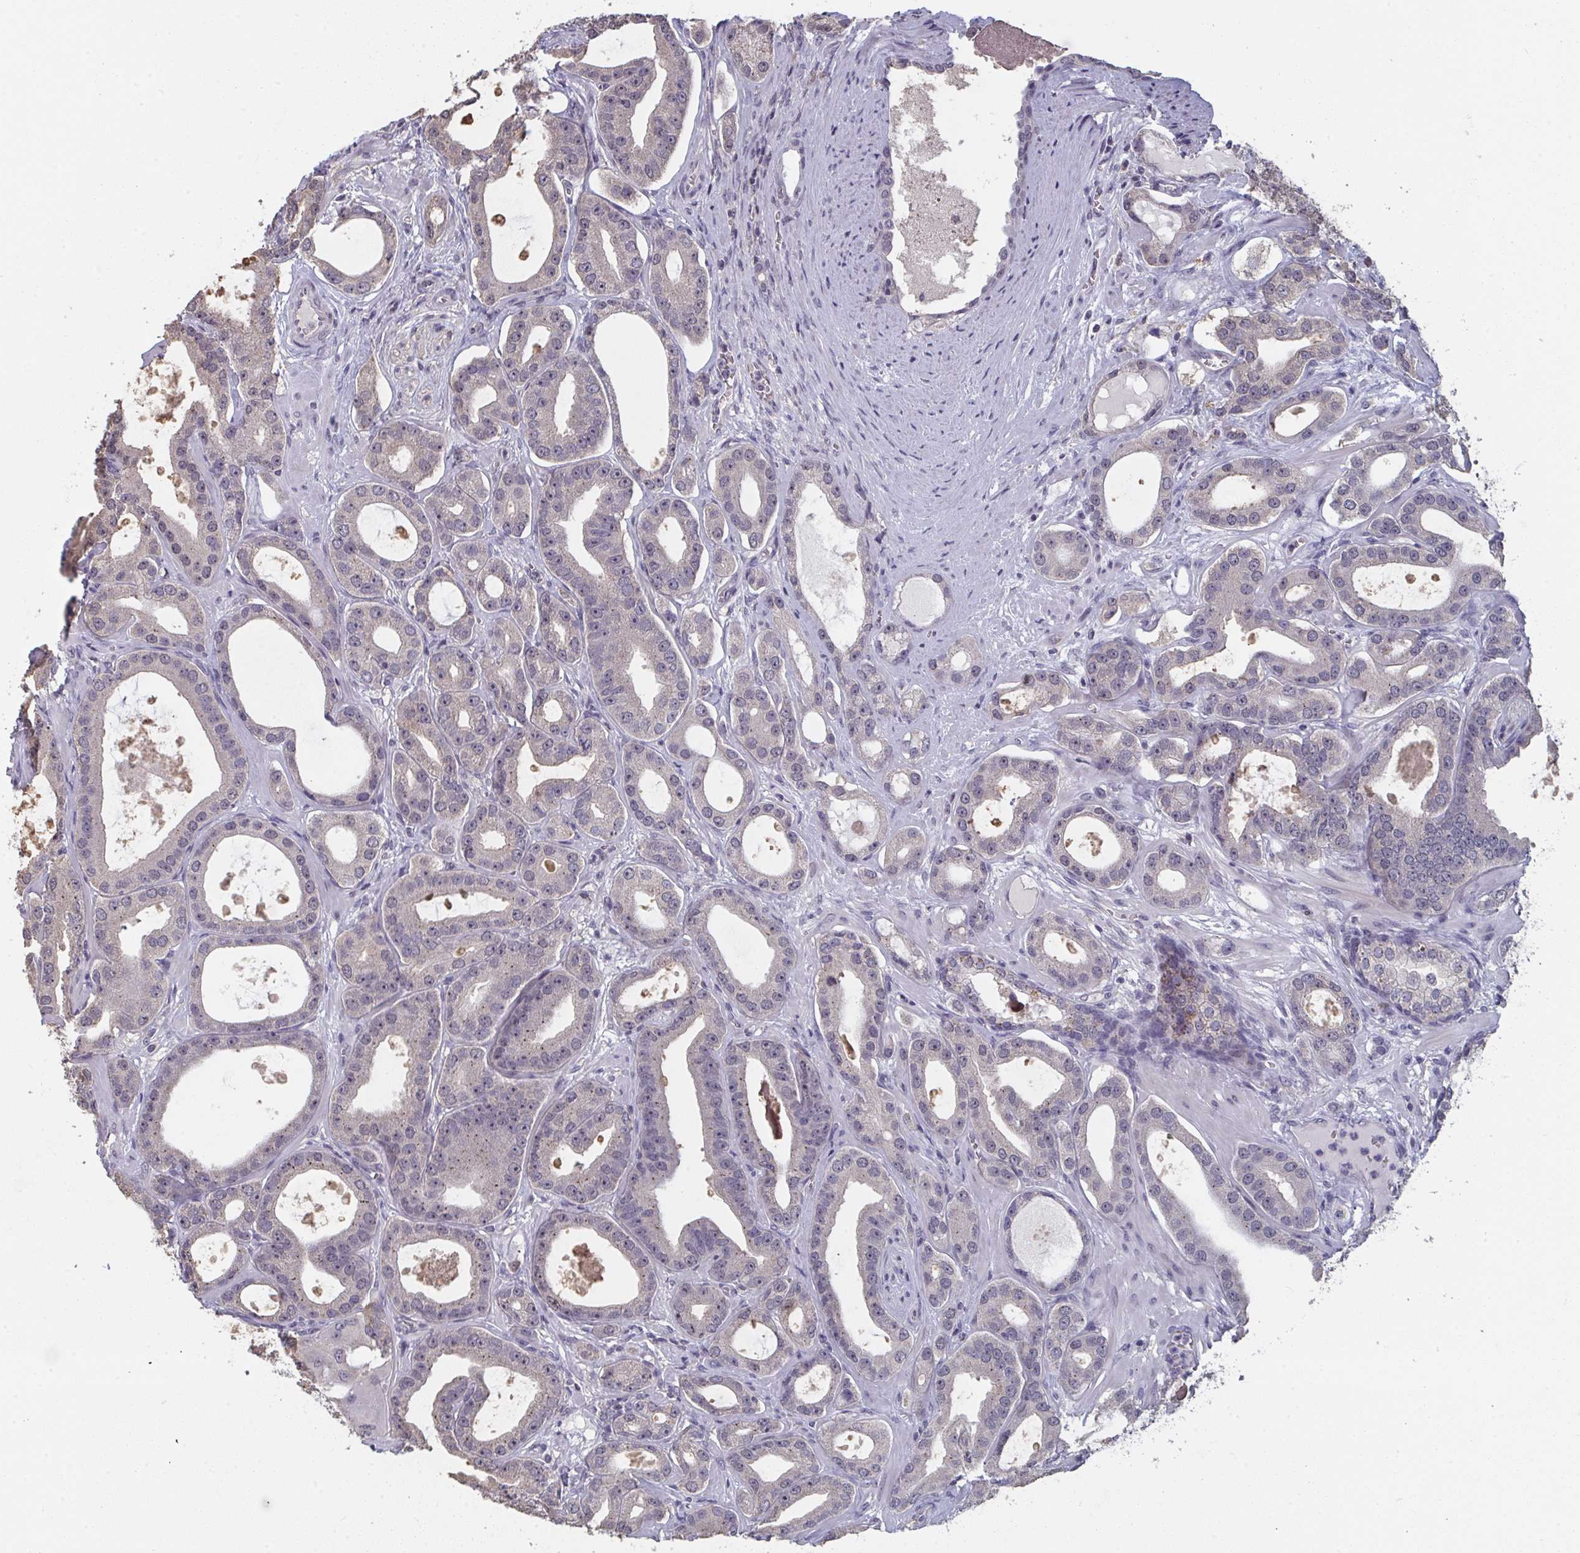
{"staining": {"intensity": "moderate", "quantity": "25%-75%", "location": "cytoplasmic/membranous,nuclear"}, "tissue": "prostate cancer", "cell_type": "Tumor cells", "image_type": "cancer", "snomed": [{"axis": "morphology", "description": "Adenocarcinoma, High grade"}, {"axis": "topography", "description": "Prostate"}], "caption": "DAB immunohistochemical staining of human prostate cancer exhibits moderate cytoplasmic/membranous and nuclear protein expression in approximately 25%-75% of tumor cells.", "gene": "LIX1", "patient": {"sex": "male", "age": 65}}